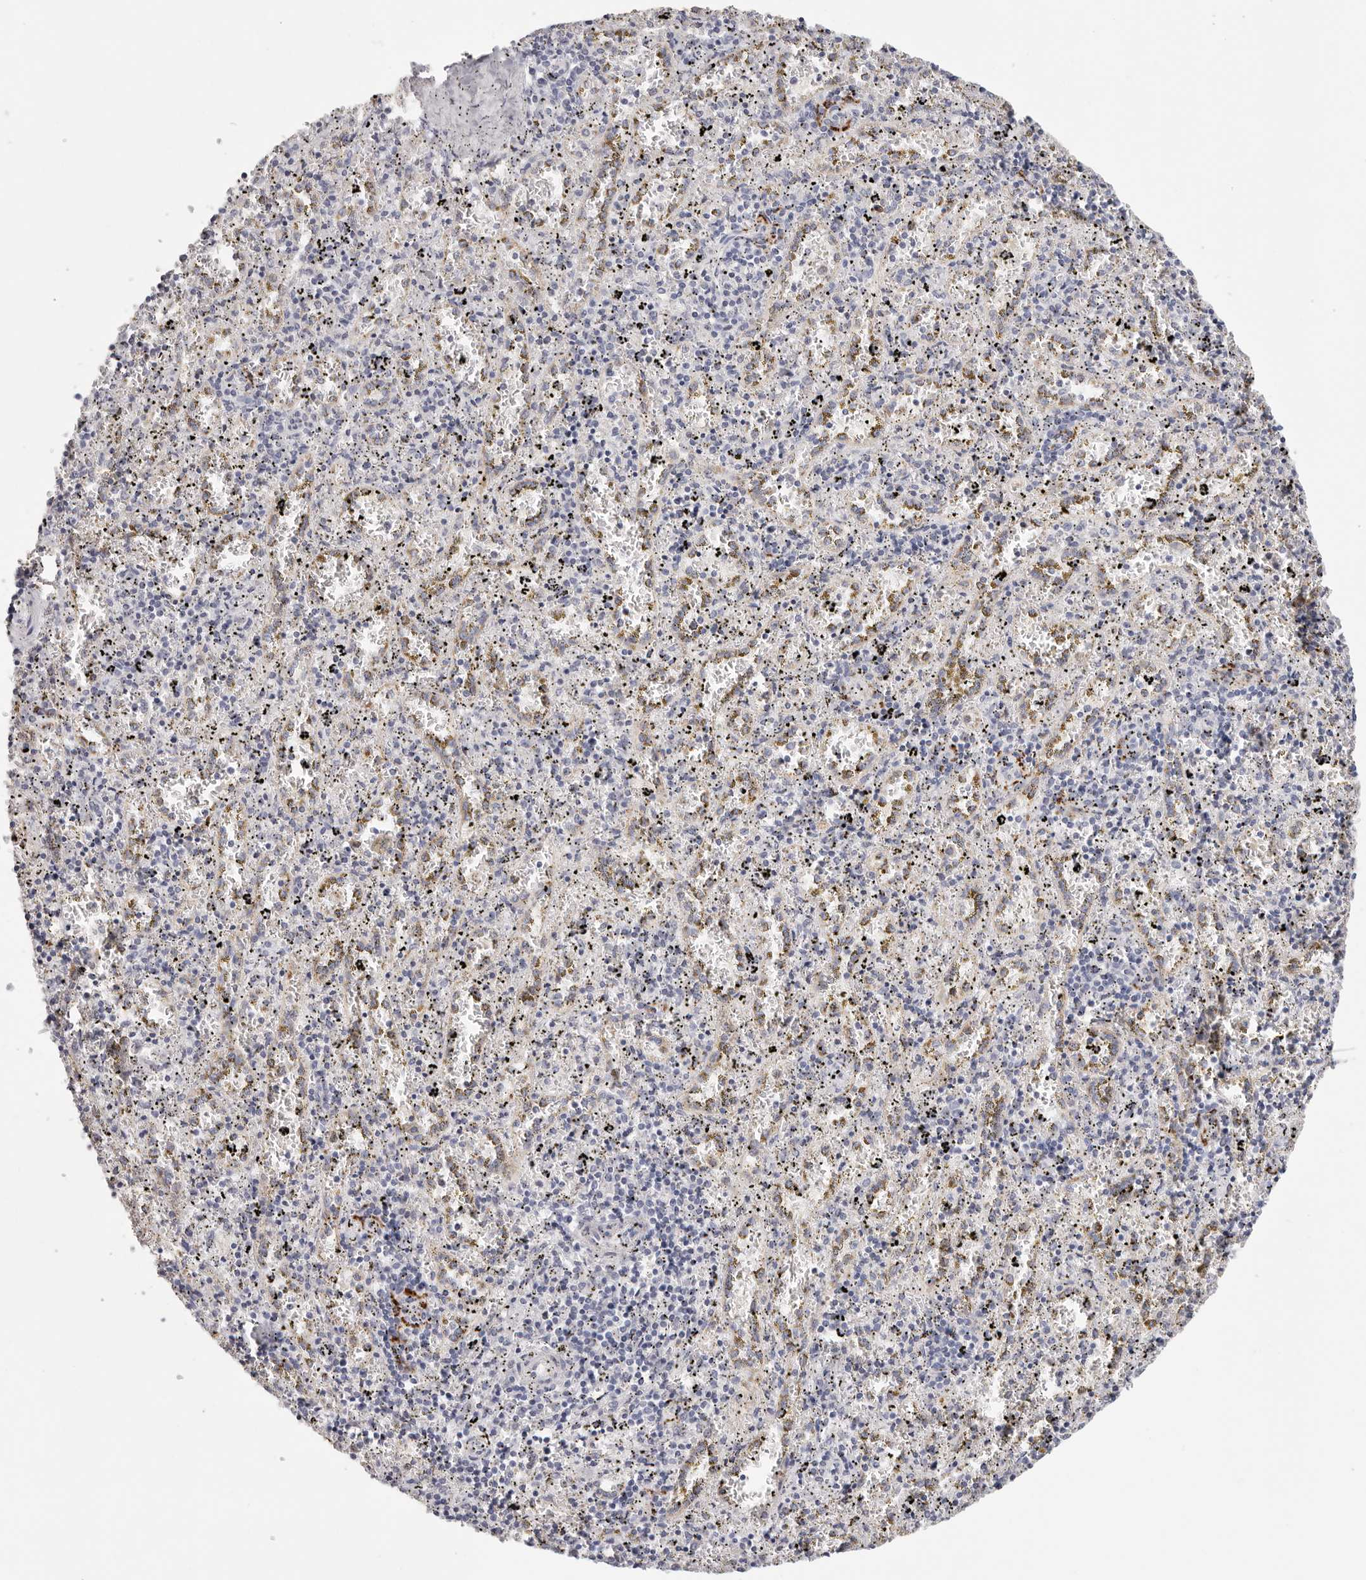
{"staining": {"intensity": "weak", "quantity": "<25%", "location": "cytoplasmic/membranous"}, "tissue": "spleen", "cell_type": "Cells in red pulp", "image_type": "normal", "snomed": [{"axis": "morphology", "description": "Normal tissue, NOS"}, {"axis": "topography", "description": "Spleen"}], "caption": "The immunohistochemistry image has no significant staining in cells in red pulp of spleen.", "gene": "STKLD1", "patient": {"sex": "male", "age": 11}}